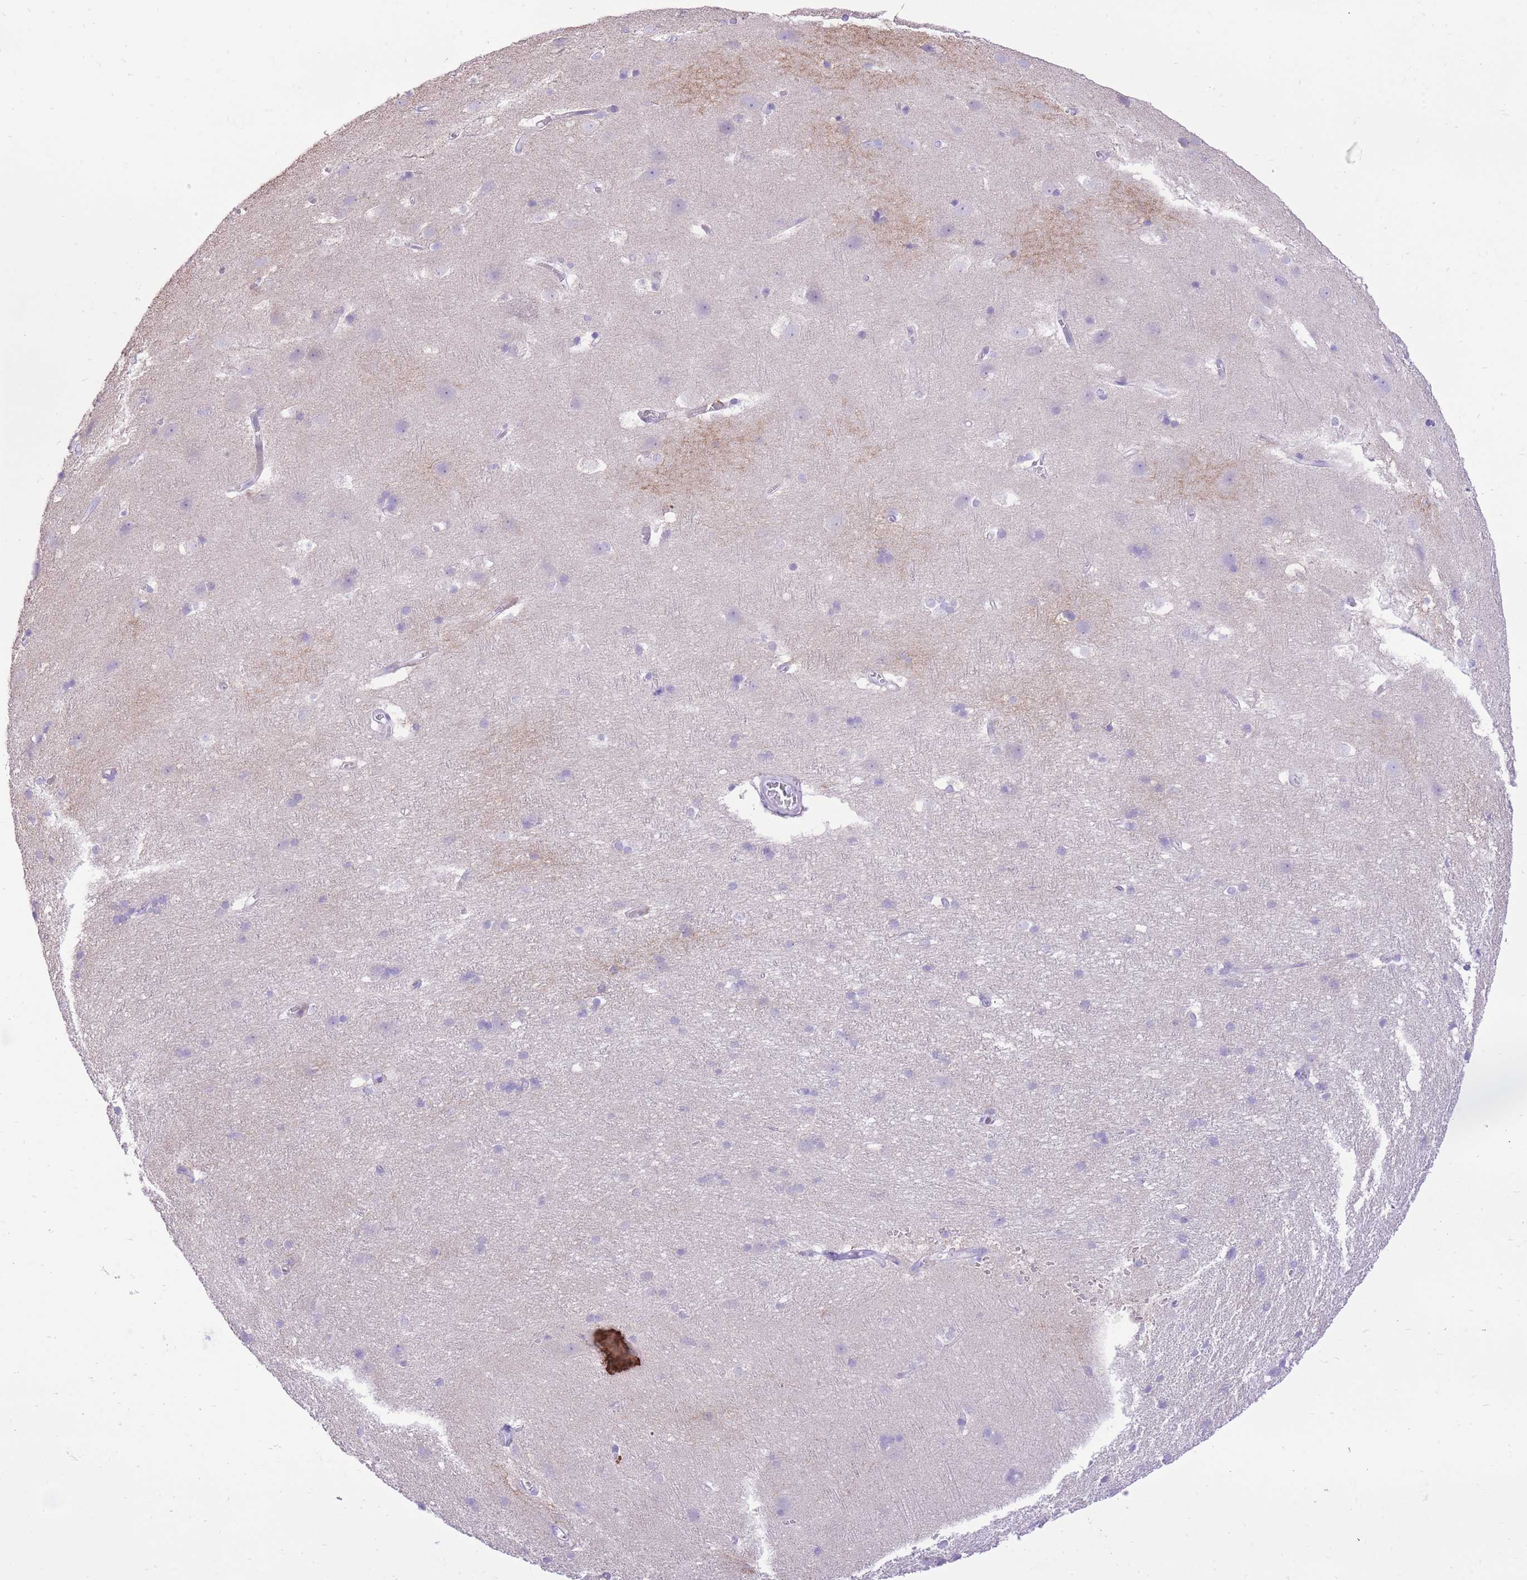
{"staining": {"intensity": "negative", "quantity": "none", "location": "none"}, "tissue": "cerebral cortex", "cell_type": "Endothelial cells", "image_type": "normal", "snomed": [{"axis": "morphology", "description": "Normal tissue, NOS"}, {"axis": "topography", "description": "Cerebral cortex"}], "caption": "DAB (3,3'-diaminobenzidine) immunohistochemical staining of benign human cerebral cortex shows no significant positivity in endothelial cells.", "gene": "SLC4A4", "patient": {"sex": "male", "age": 54}}